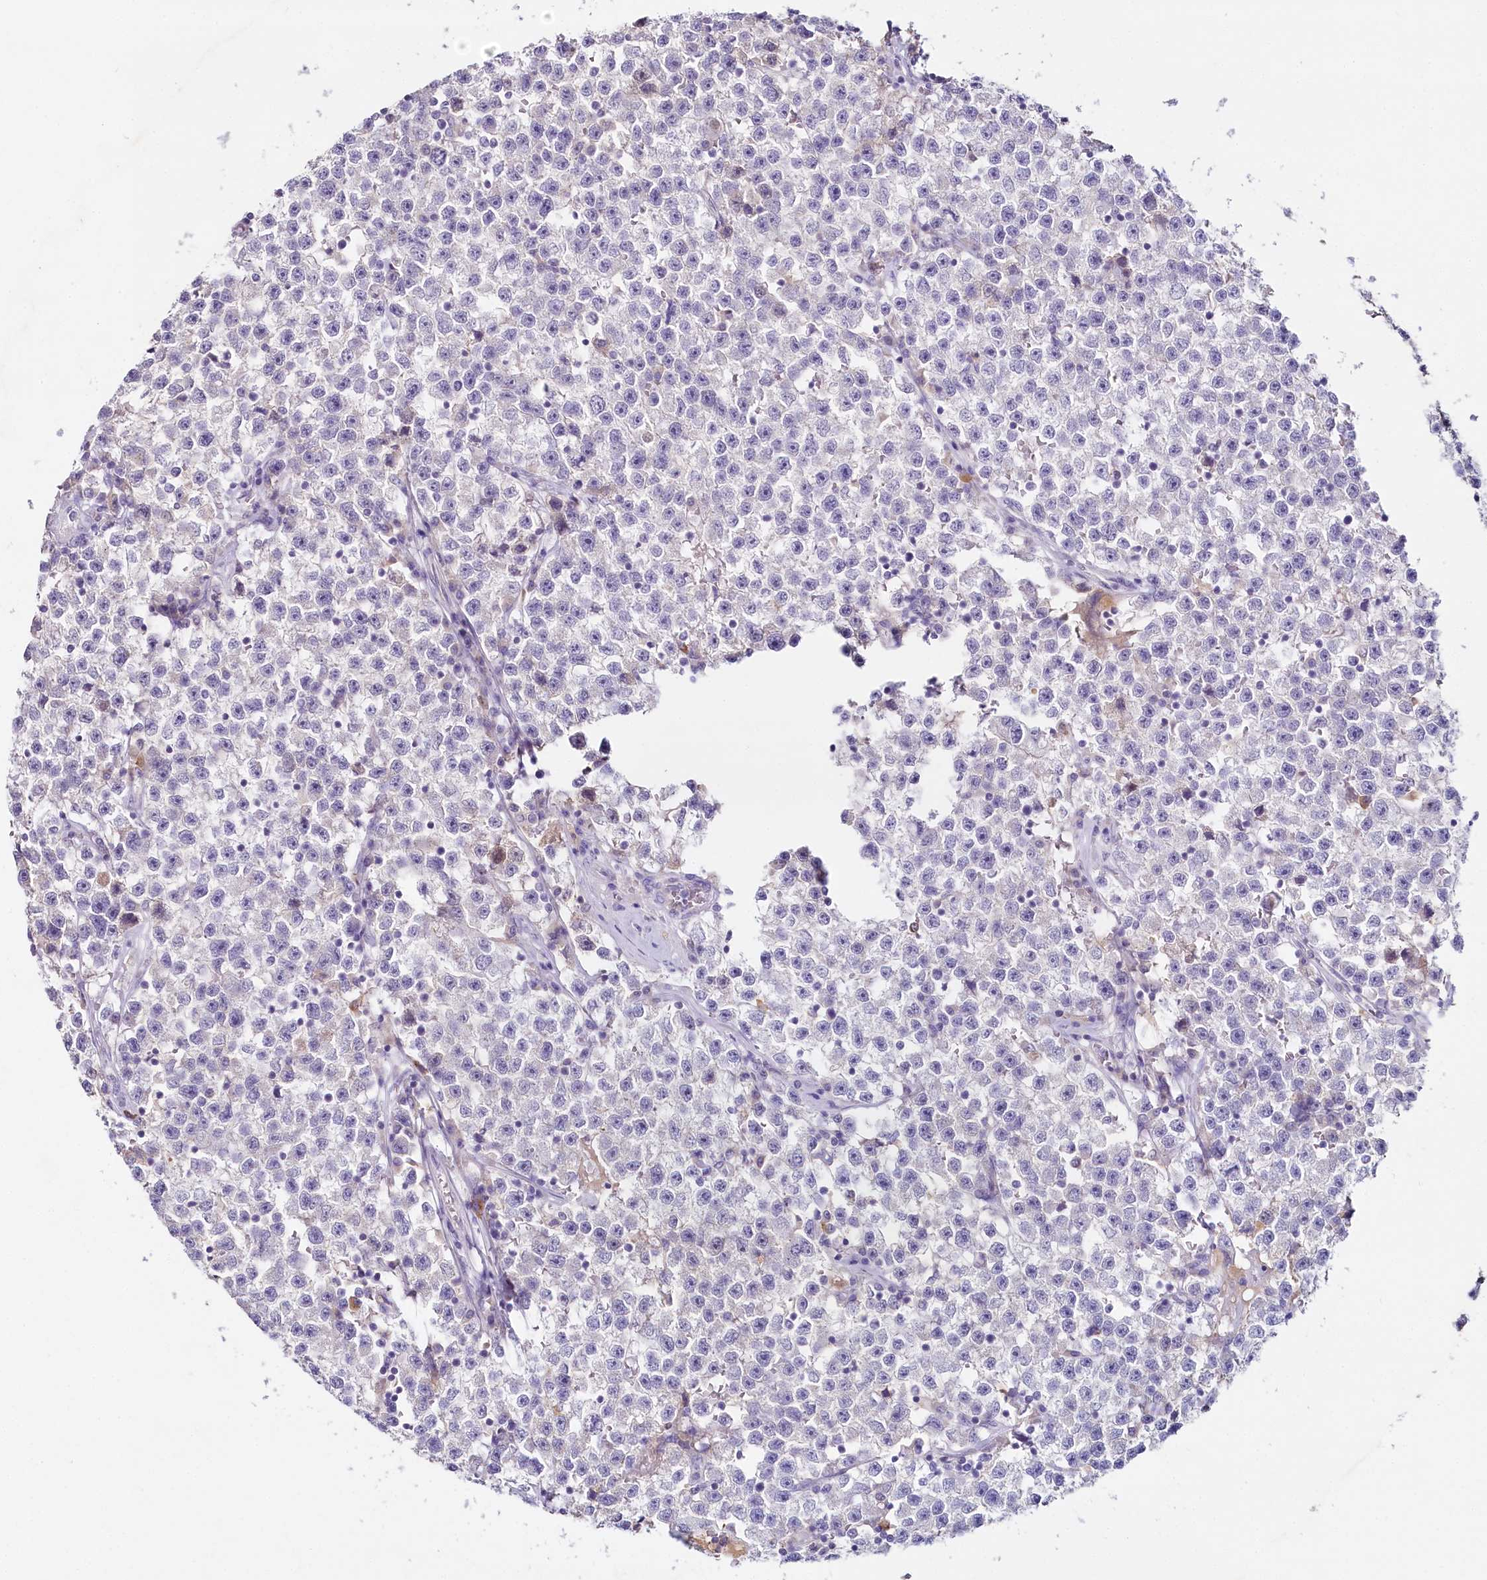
{"staining": {"intensity": "negative", "quantity": "none", "location": "none"}, "tissue": "testis cancer", "cell_type": "Tumor cells", "image_type": "cancer", "snomed": [{"axis": "morphology", "description": "Seminoma, NOS"}, {"axis": "topography", "description": "Testis"}], "caption": "Testis cancer (seminoma) stained for a protein using IHC demonstrates no positivity tumor cells.", "gene": "HPD", "patient": {"sex": "male", "age": 22}}